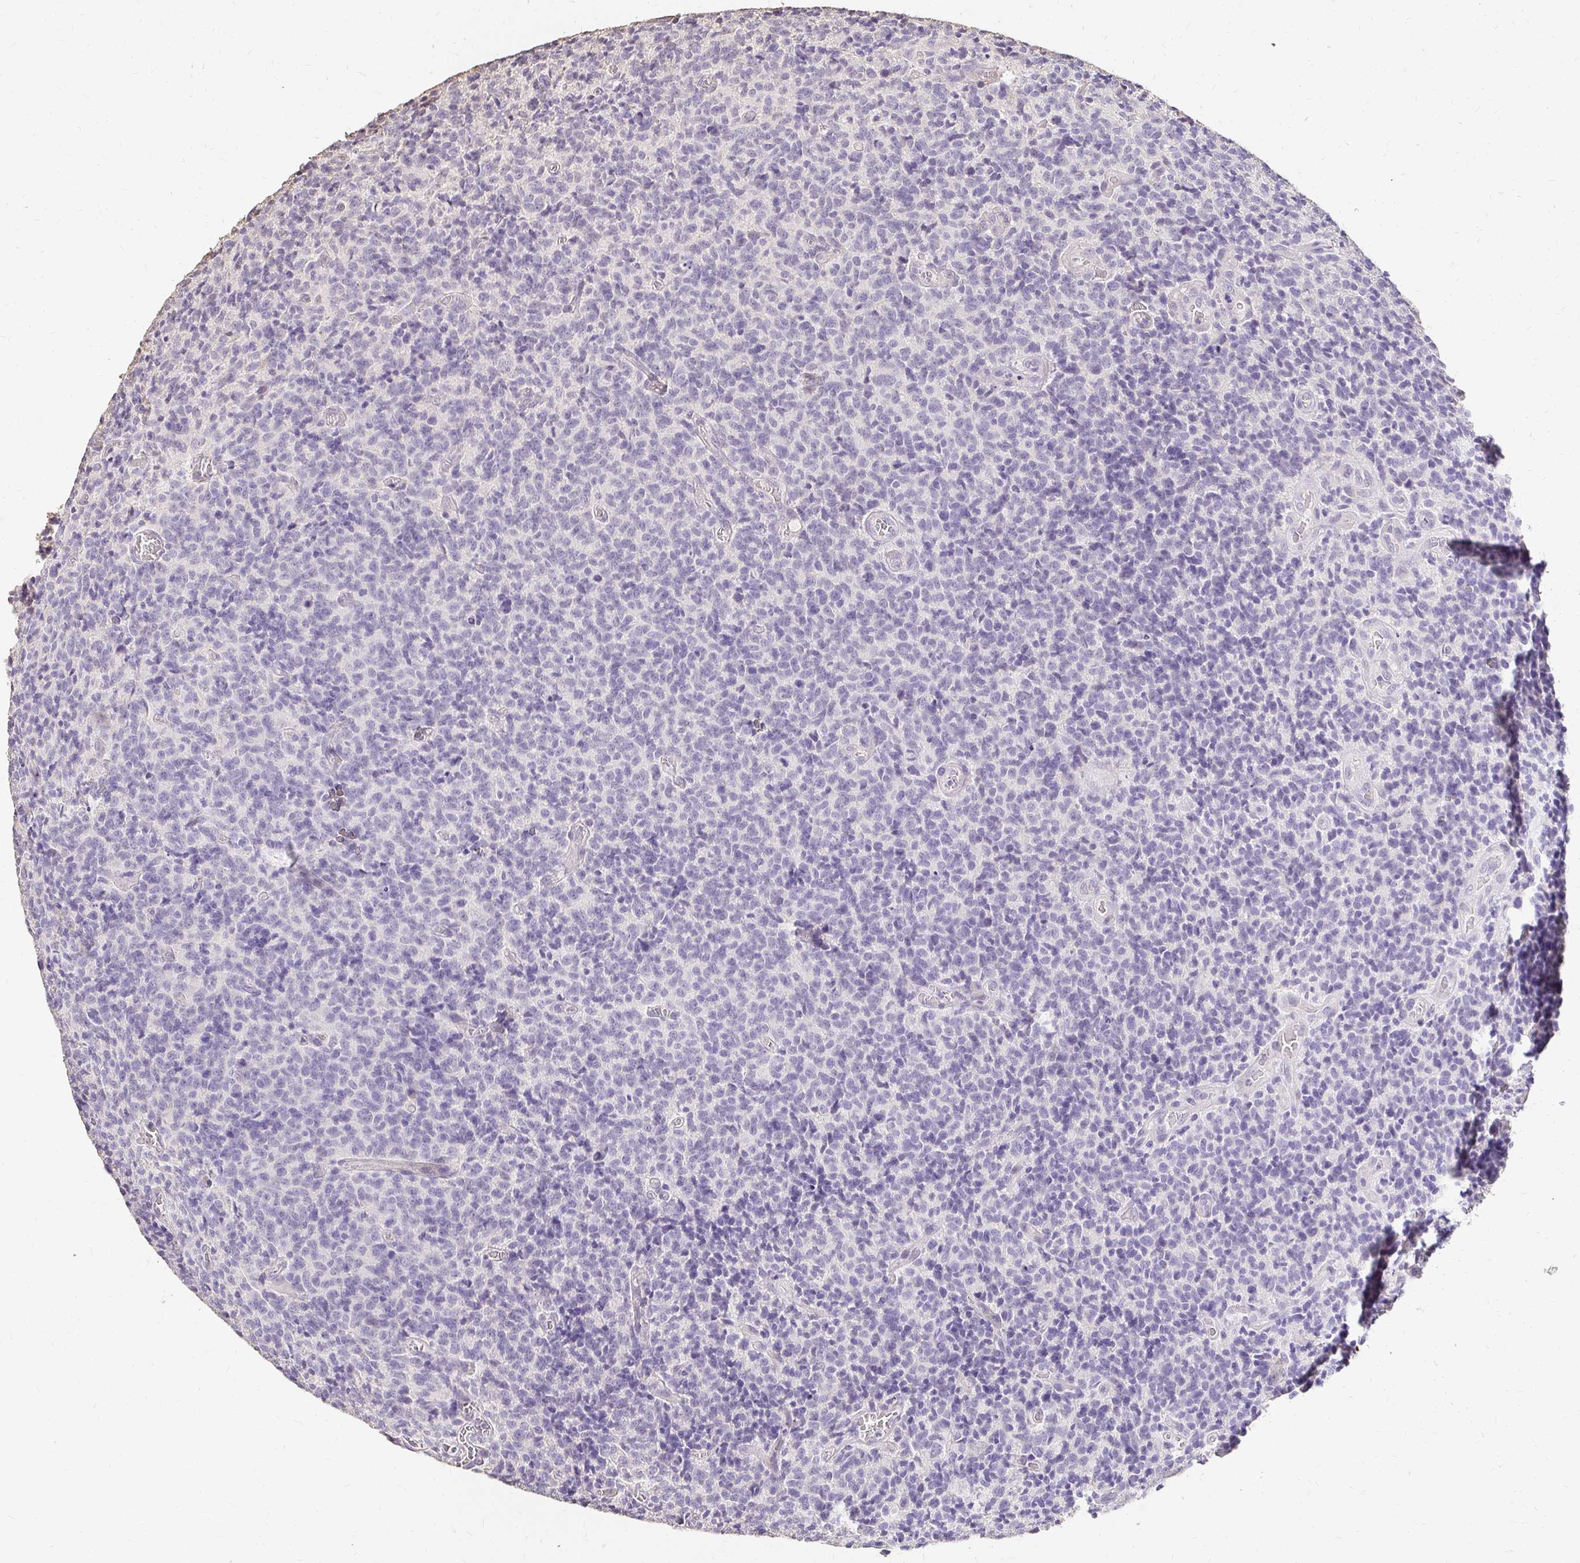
{"staining": {"intensity": "negative", "quantity": "none", "location": "none"}, "tissue": "glioma", "cell_type": "Tumor cells", "image_type": "cancer", "snomed": [{"axis": "morphology", "description": "Glioma, malignant, High grade"}, {"axis": "topography", "description": "Brain"}], "caption": "Immunohistochemical staining of human glioma demonstrates no significant positivity in tumor cells.", "gene": "UGT1A6", "patient": {"sex": "male", "age": 76}}